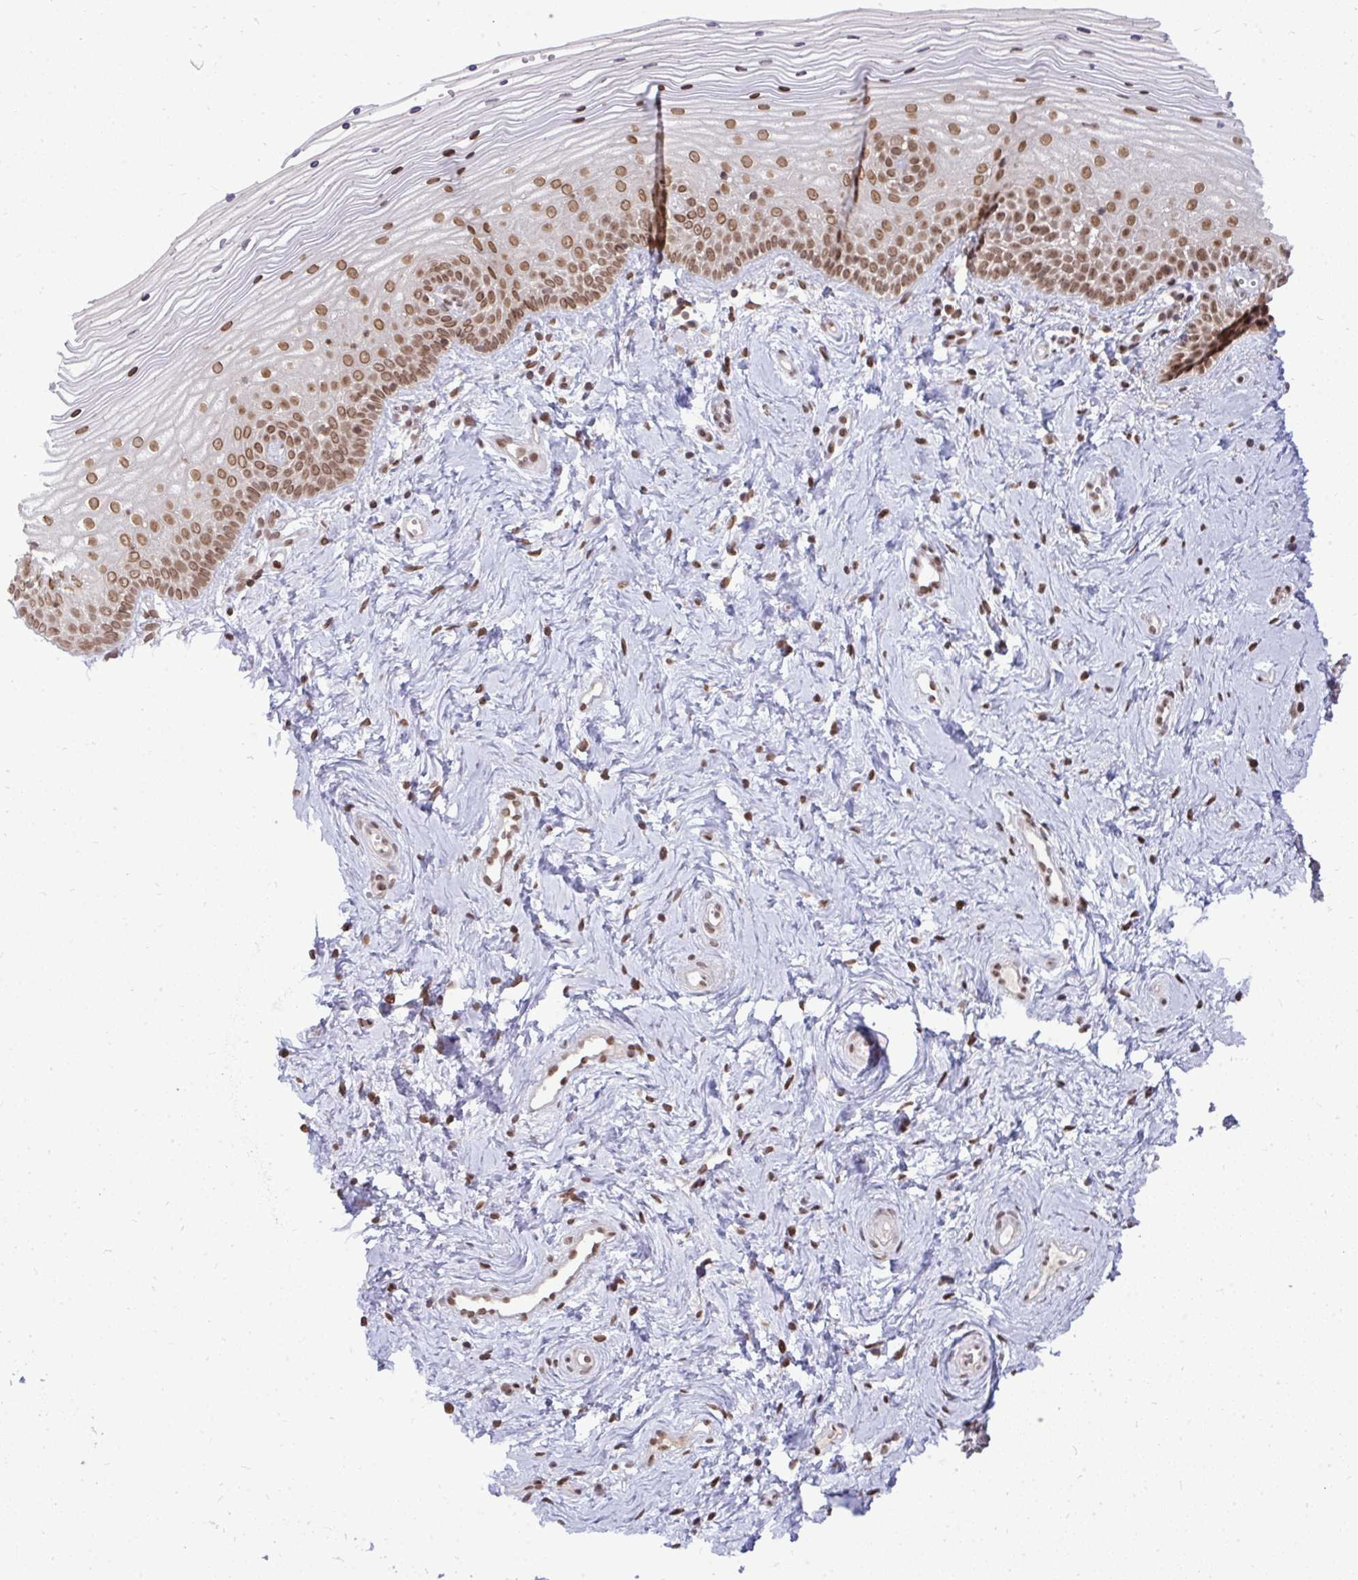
{"staining": {"intensity": "moderate", "quantity": ">75%", "location": "nuclear"}, "tissue": "vagina", "cell_type": "Squamous epithelial cells", "image_type": "normal", "snomed": [{"axis": "morphology", "description": "Normal tissue, NOS"}, {"axis": "topography", "description": "Vagina"}], "caption": "Immunohistochemical staining of normal human vagina demonstrates medium levels of moderate nuclear expression in about >75% of squamous epithelial cells.", "gene": "JPT1", "patient": {"sex": "female", "age": 38}}